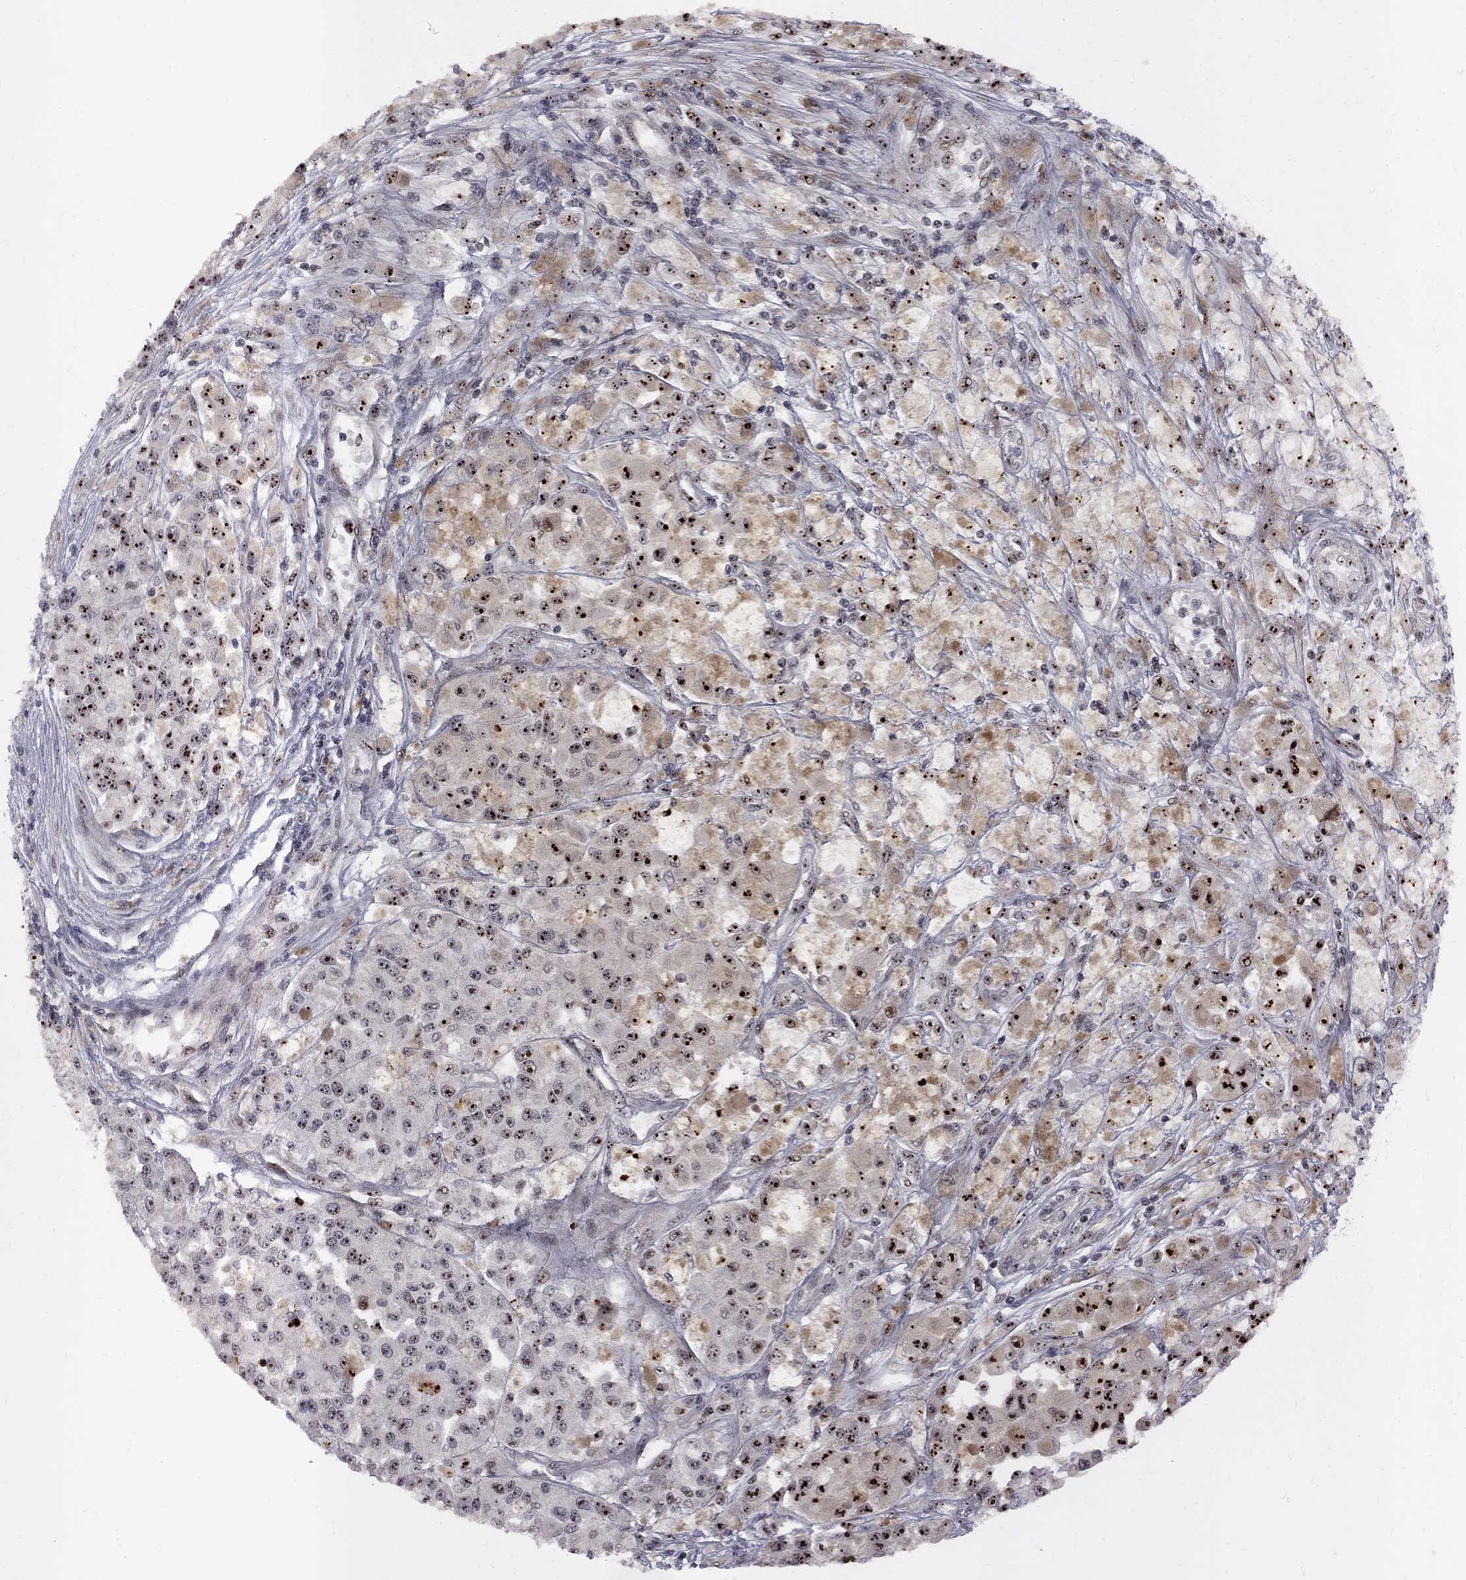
{"staining": {"intensity": "strong", "quantity": "25%-75%", "location": "nuclear"}, "tissue": "melanoma", "cell_type": "Tumor cells", "image_type": "cancer", "snomed": [{"axis": "morphology", "description": "Malignant melanoma, NOS"}, {"axis": "topography", "description": "Skin"}], "caption": "Protein staining exhibits strong nuclear expression in about 25%-75% of tumor cells in malignant melanoma.", "gene": "DHX33", "patient": {"sex": "female", "age": 58}}